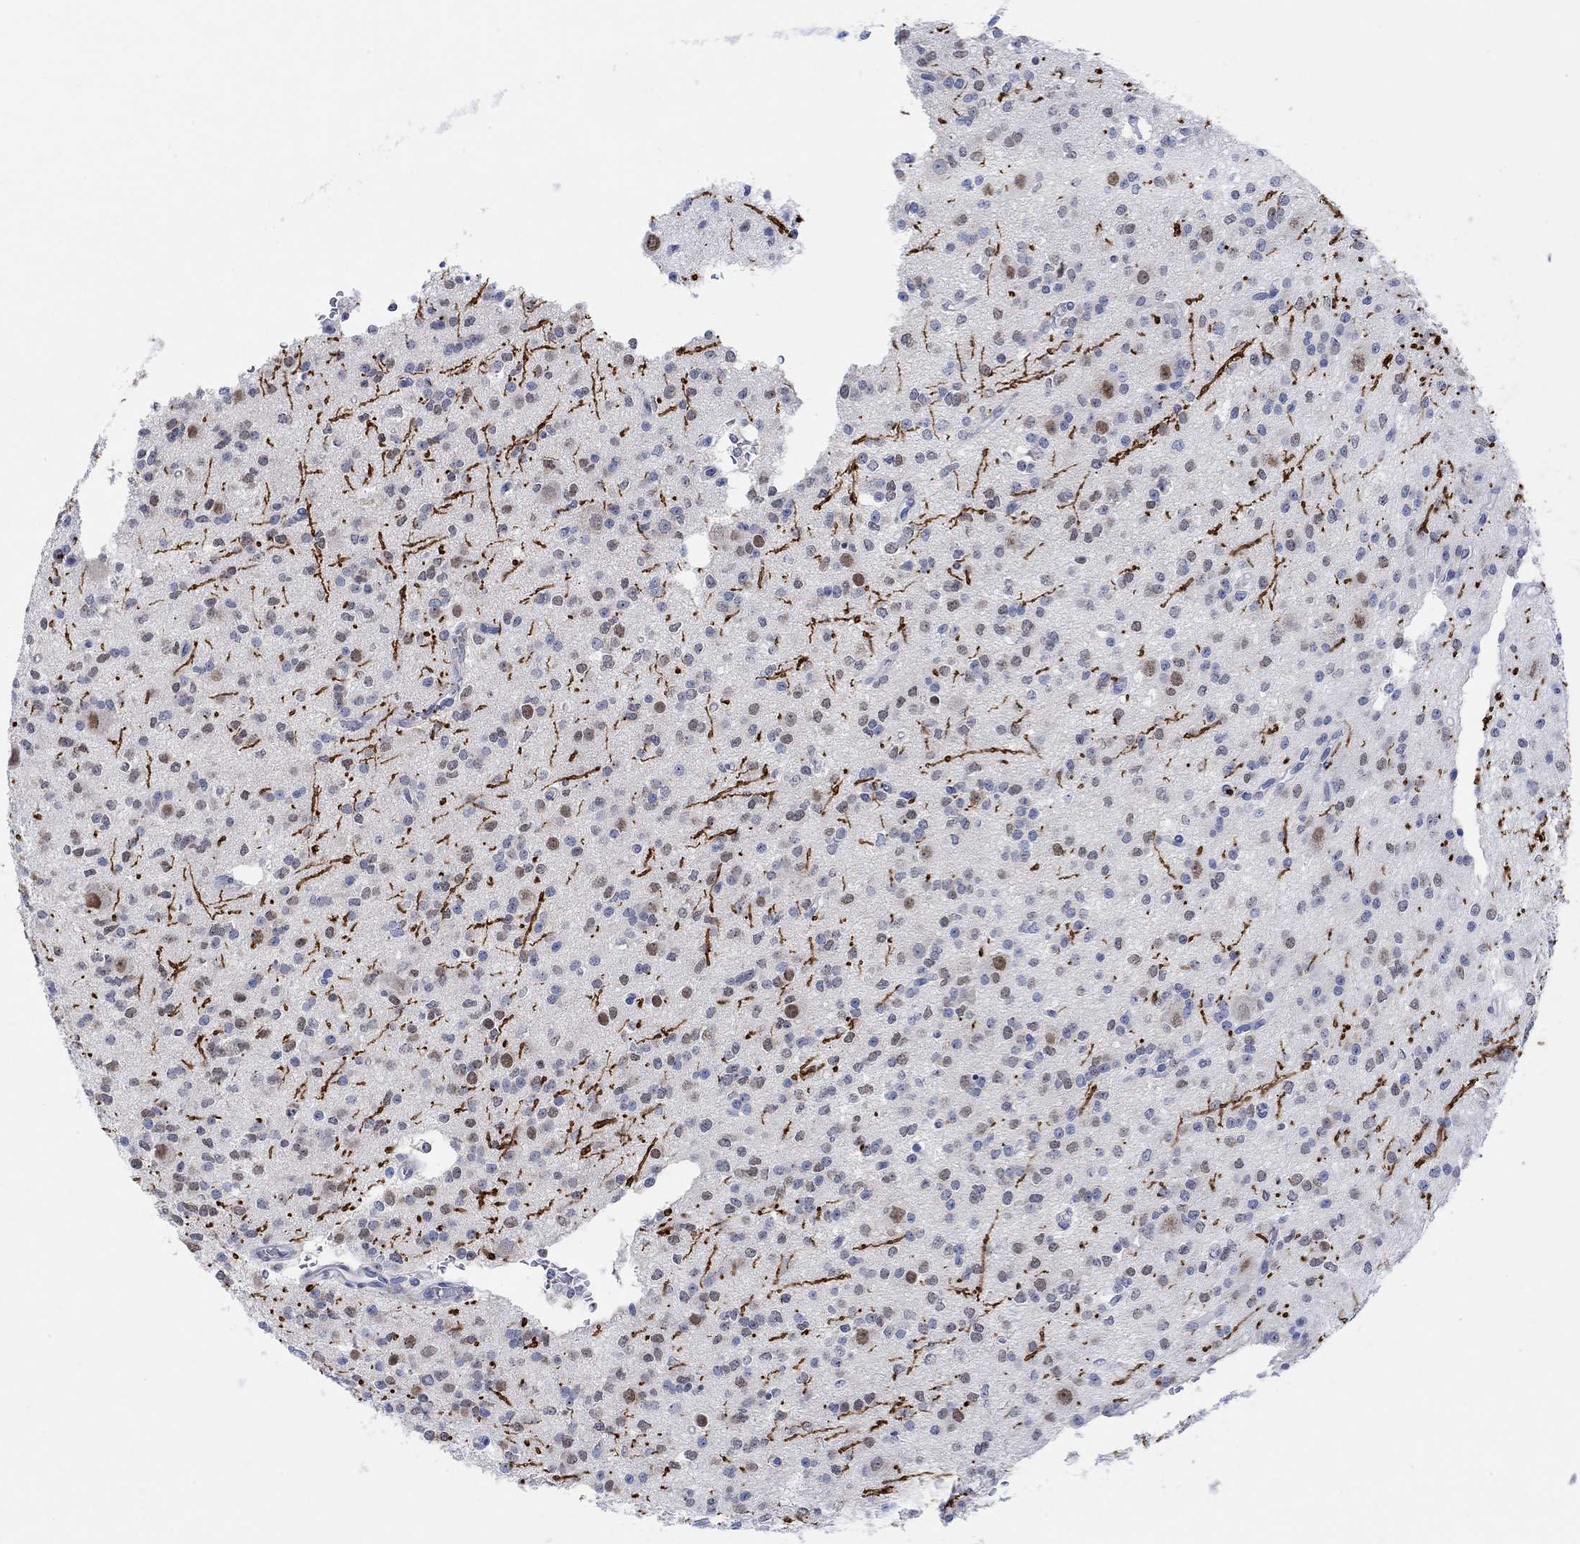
{"staining": {"intensity": "negative", "quantity": "none", "location": "none"}, "tissue": "glioma", "cell_type": "Tumor cells", "image_type": "cancer", "snomed": [{"axis": "morphology", "description": "Glioma, malignant, Low grade"}, {"axis": "topography", "description": "Brain"}], "caption": "This is a photomicrograph of immunohistochemistry staining of low-grade glioma (malignant), which shows no staining in tumor cells. (IHC, brightfield microscopy, high magnification).", "gene": "RIMS1", "patient": {"sex": "male", "age": 27}}